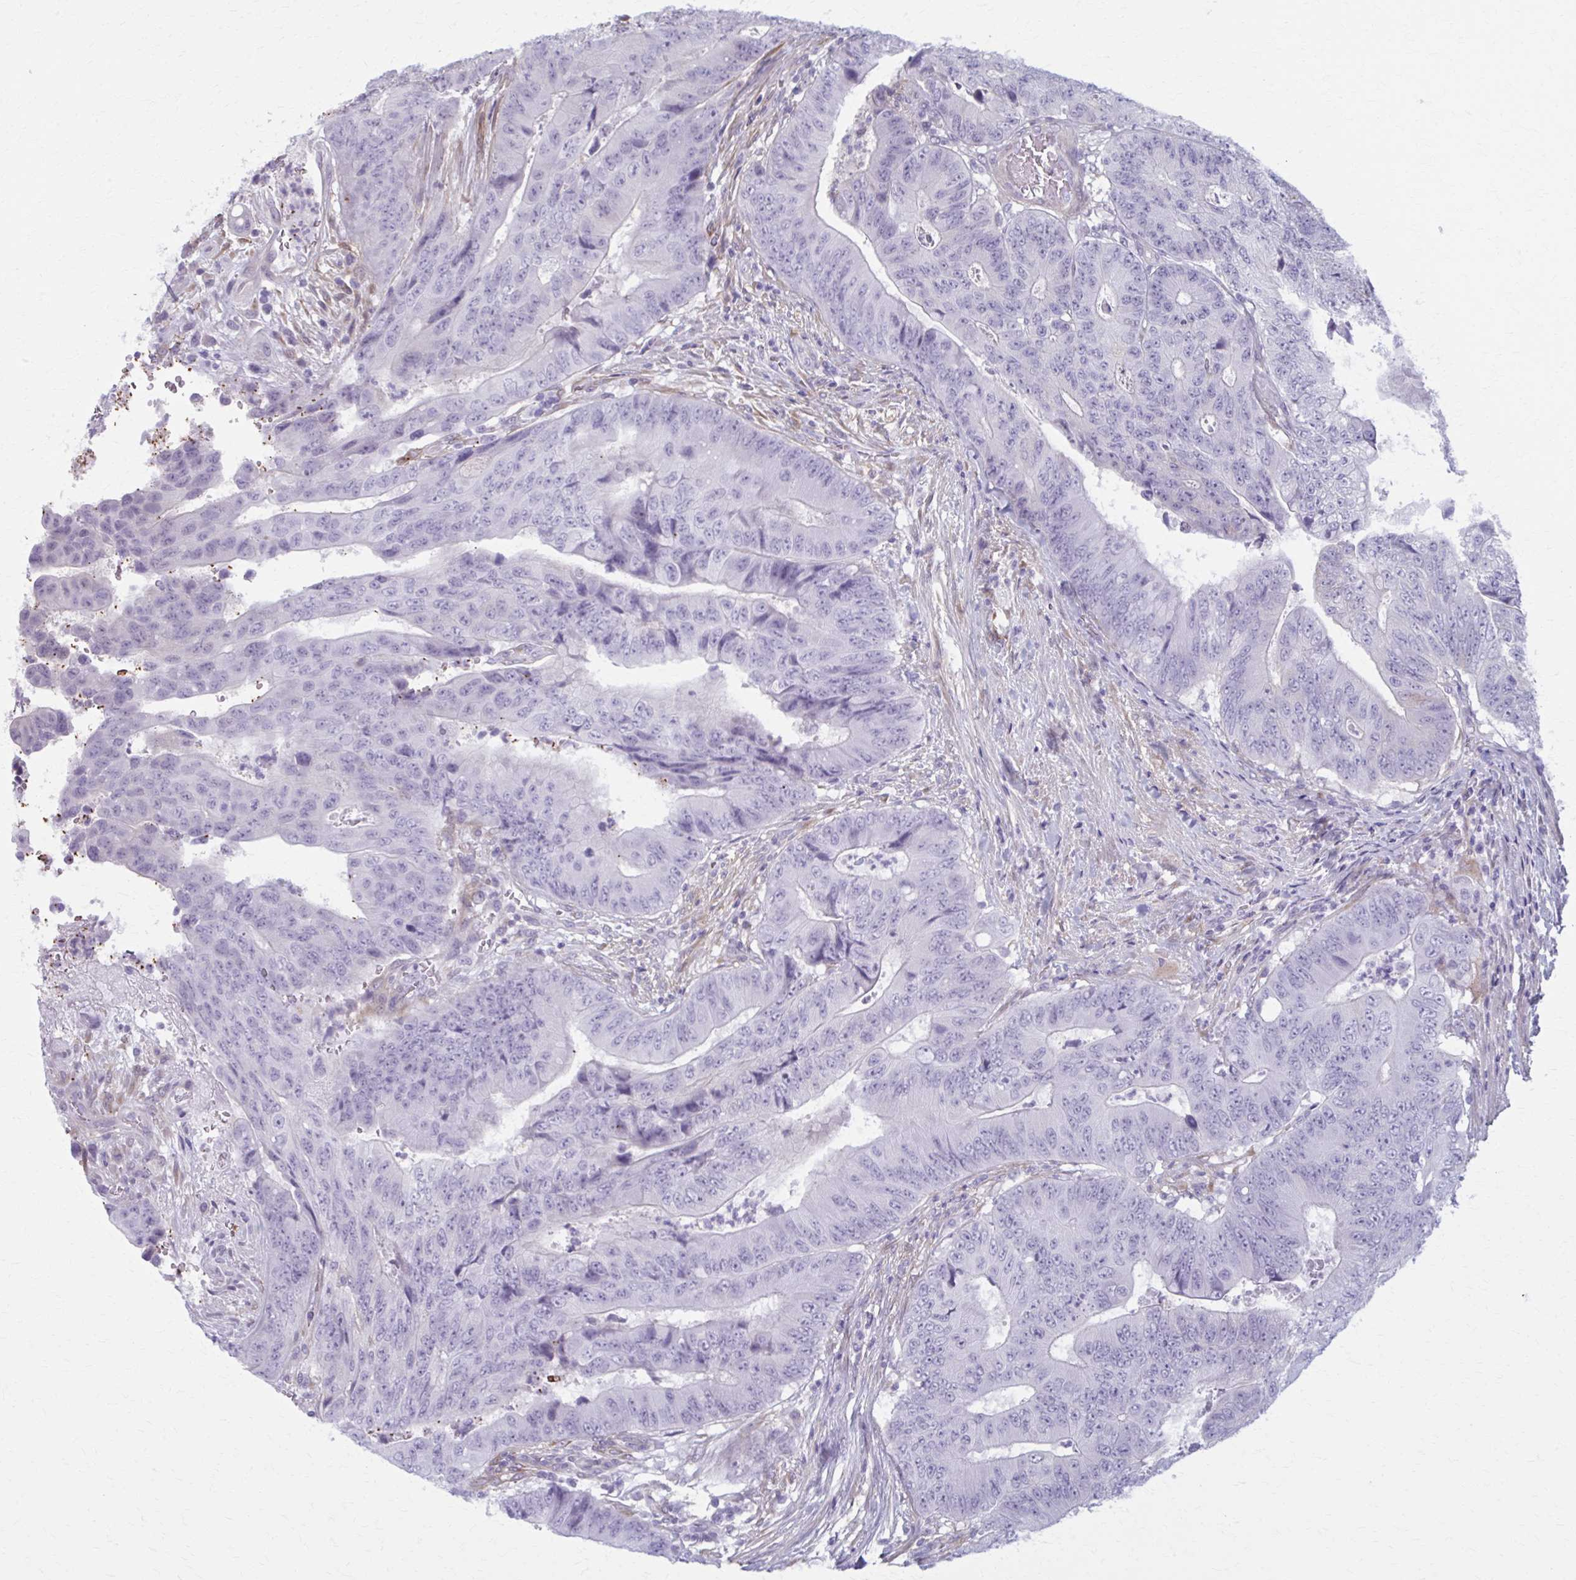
{"staining": {"intensity": "negative", "quantity": "none", "location": "none"}, "tissue": "colorectal cancer", "cell_type": "Tumor cells", "image_type": "cancer", "snomed": [{"axis": "morphology", "description": "Adenocarcinoma, NOS"}, {"axis": "topography", "description": "Colon"}], "caption": "High power microscopy image of an immunohistochemistry histopathology image of colorectal adenocarcinoma, revealing no significant expression in tumor cells.", "gene": "NUMBL", "patient": {"sex": "female", "age": 48}}